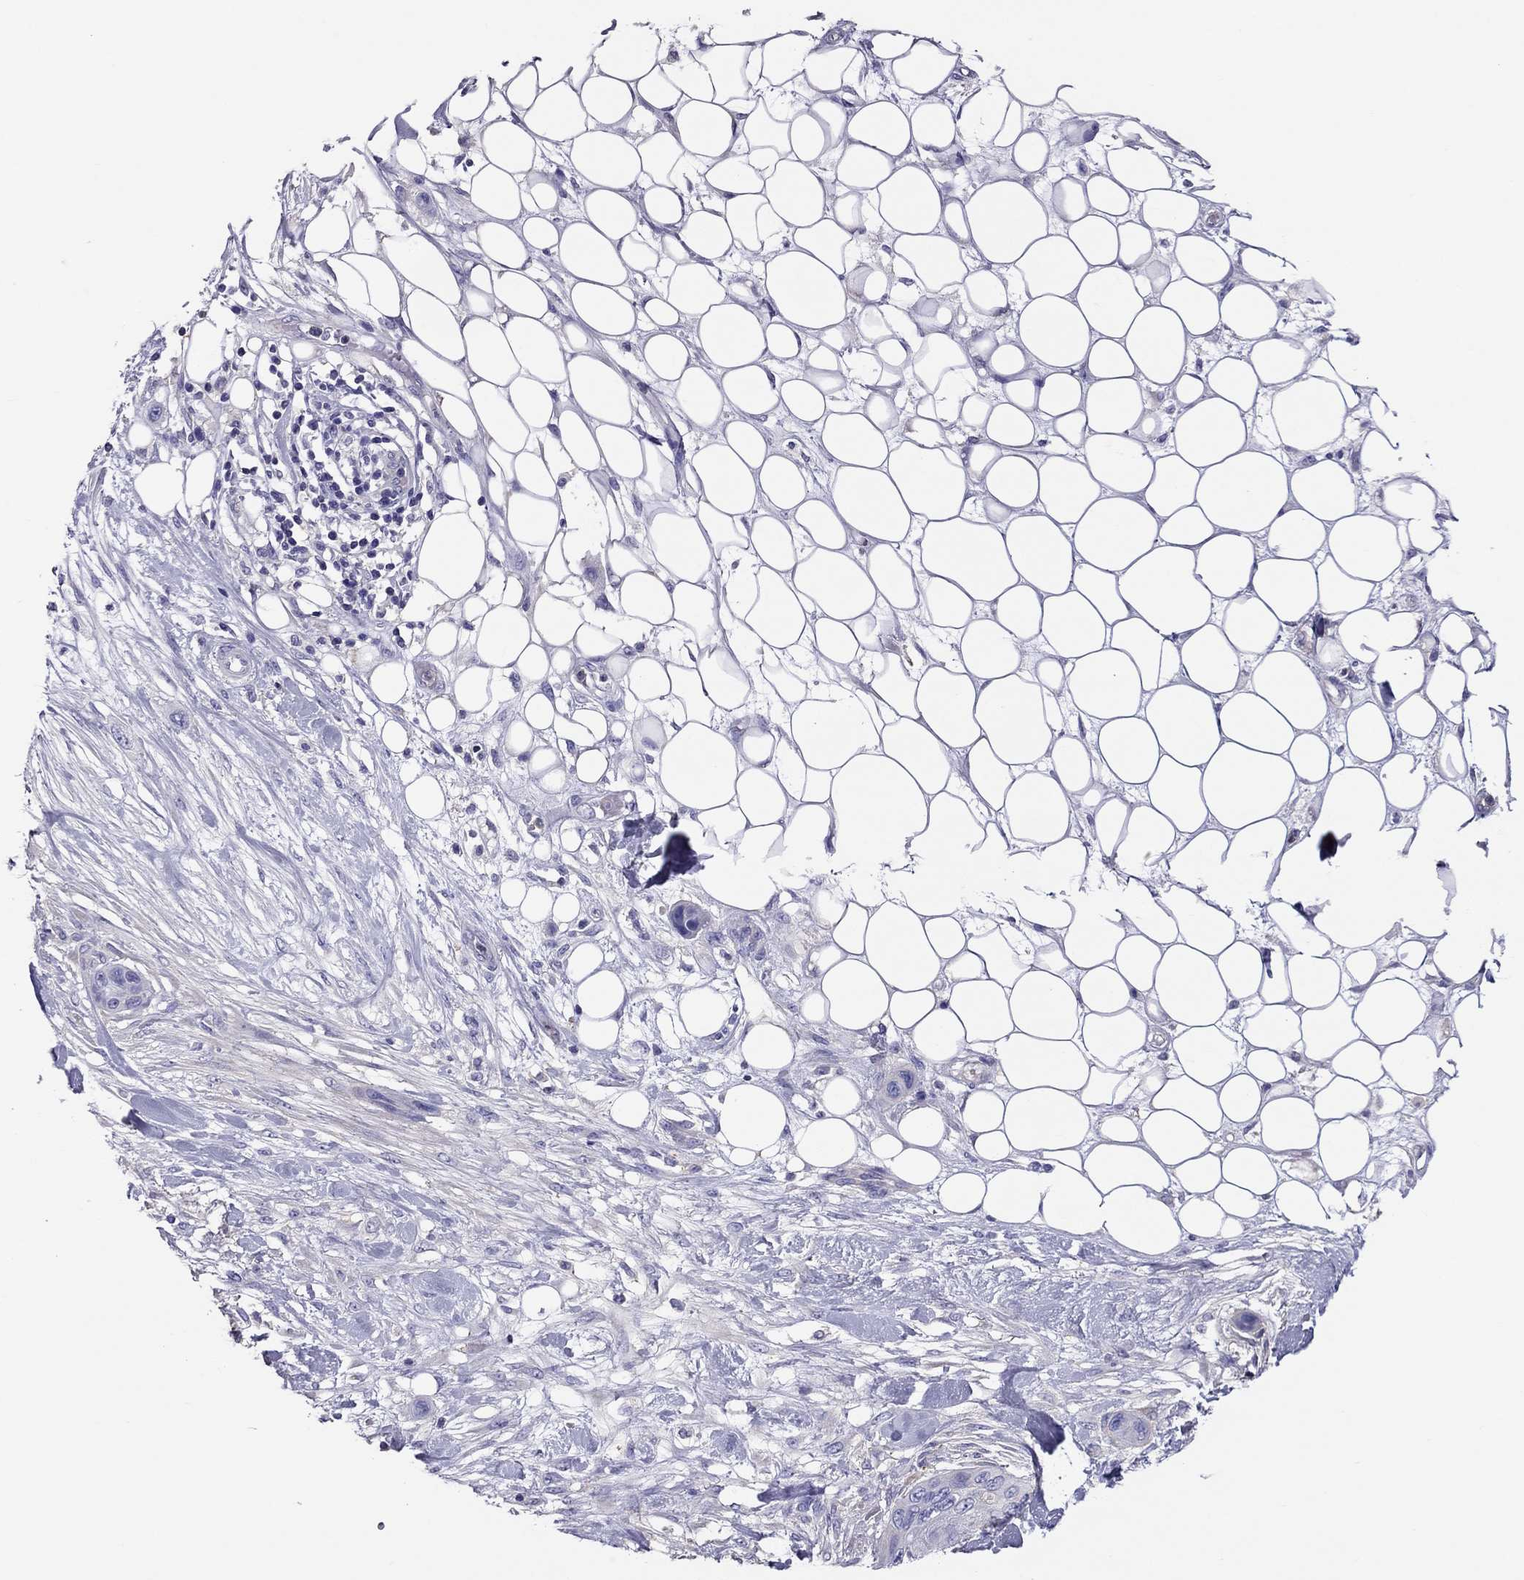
{"staining": {"intensity": "negative", "quantity": "none", "location": "none"}, "tissue": "skin cancer", "cell_type": "Tumor cells", "image_type": "cancer", "snomed": [{"axis": "morphology", "description": "Squamous cell carcinoma, NOS"}, {"axis": "topography", "description": "Skin"}], "caption": "There is no significant expression in tumor cells of skin squamous cell carcinoma. (Stains: DAB immunohistochemistry (IHC) with hematoxylin counter stain, Microscopy: brightfield microscopy at high magnification).", "gene": "TEX22", "patient": {"sex": "male", "age": 79}}